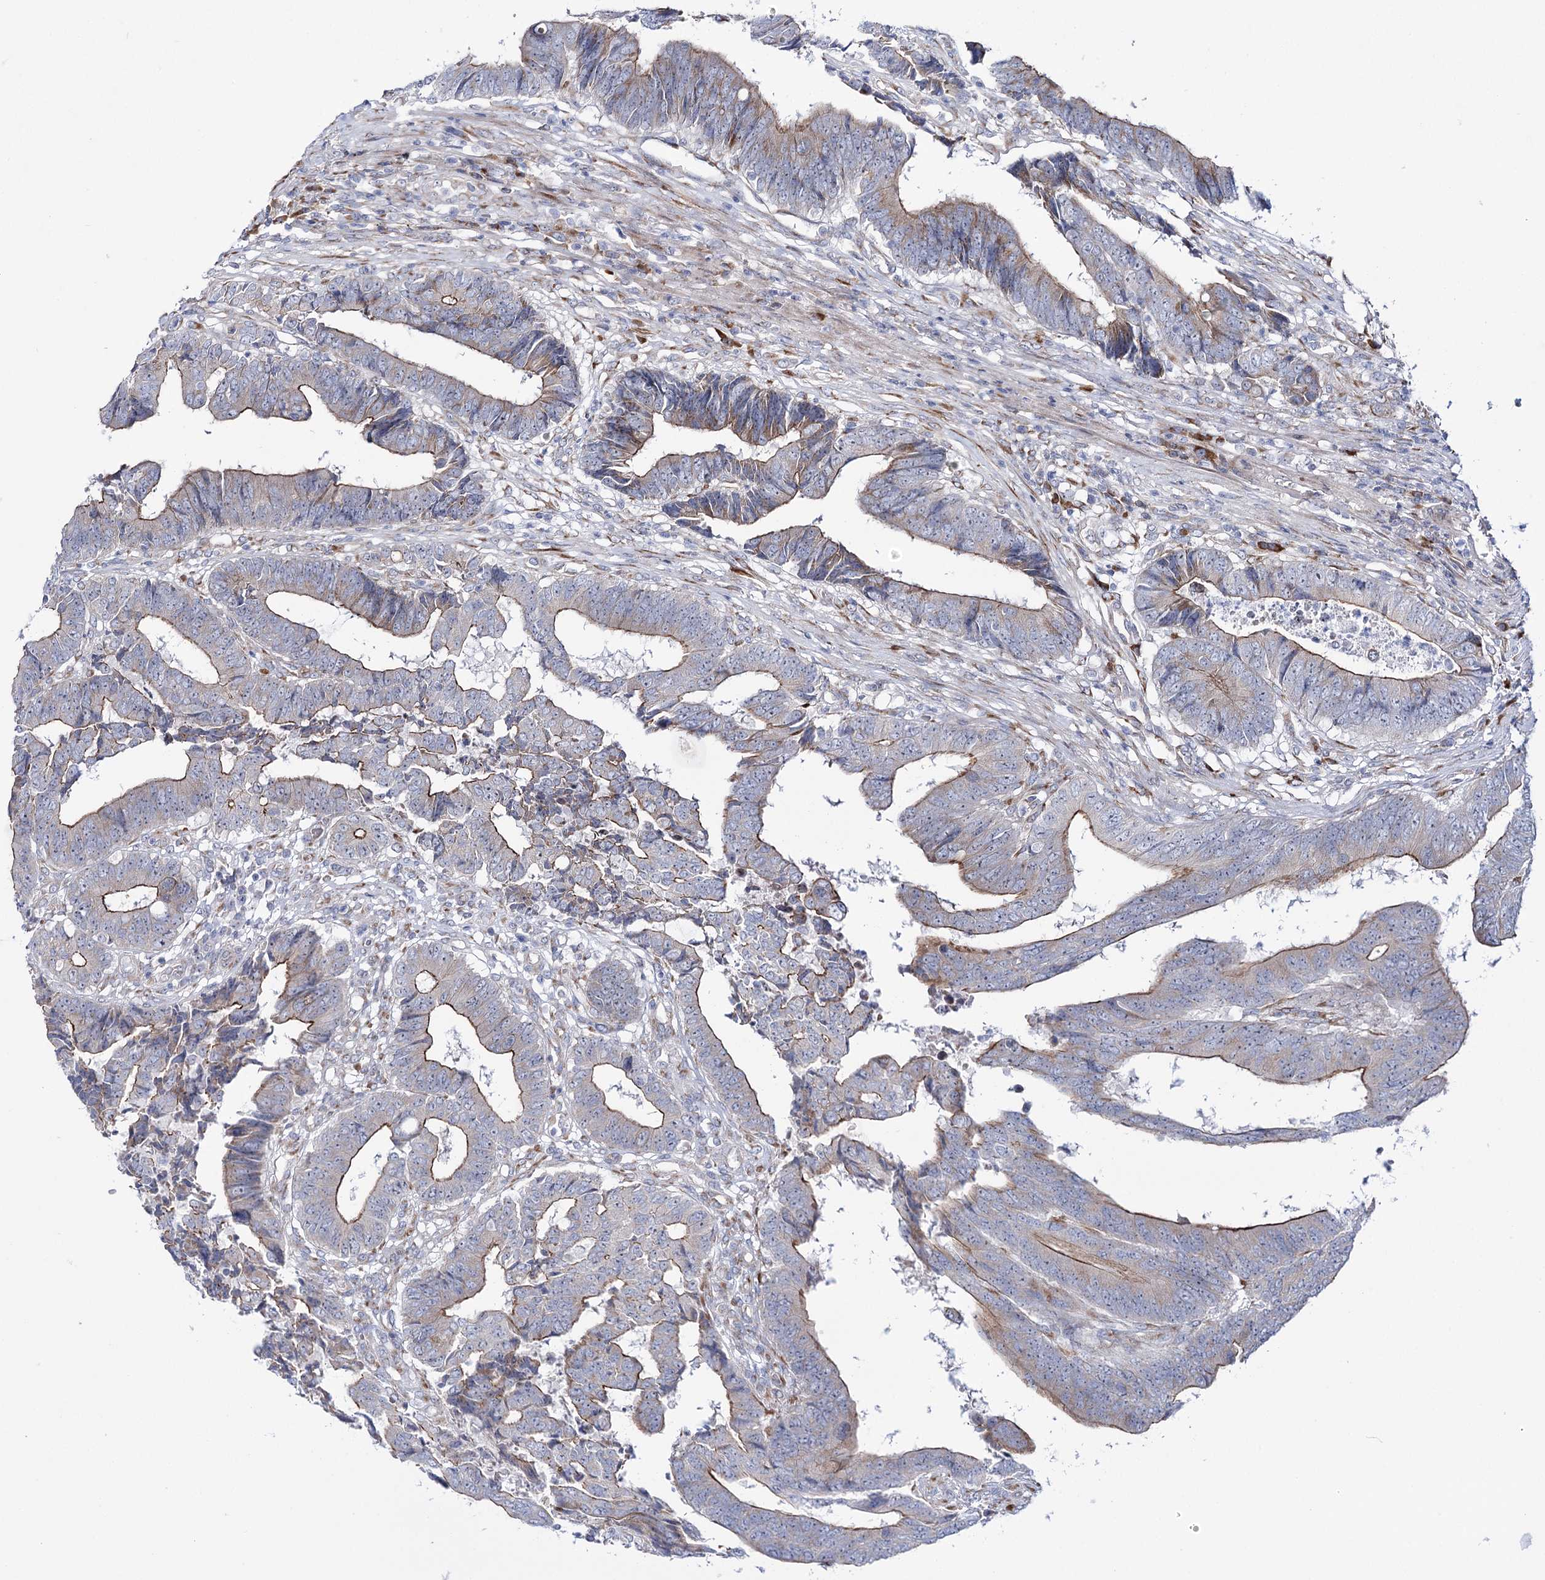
{"staining": {"intensity": "moderate", "quantity": "<25%", "location": "cytoplasmic/membranous"}, "tissue": "colorectal cancer", "cell_type": "Tumor cells", "image_type": "cancer", "snomed": [{"axis": "morphology", "description": "Adenocarcinoma, NOS"}, {"axis": "topography", "description": "Rectum"}], "caption": "Human adenocarcinoma (colorectal) stained with a protein marker demonstrates moderate staining in tumor cells.", "gene": "METTL5", "patient": {"sex": "male", "age": 84}}